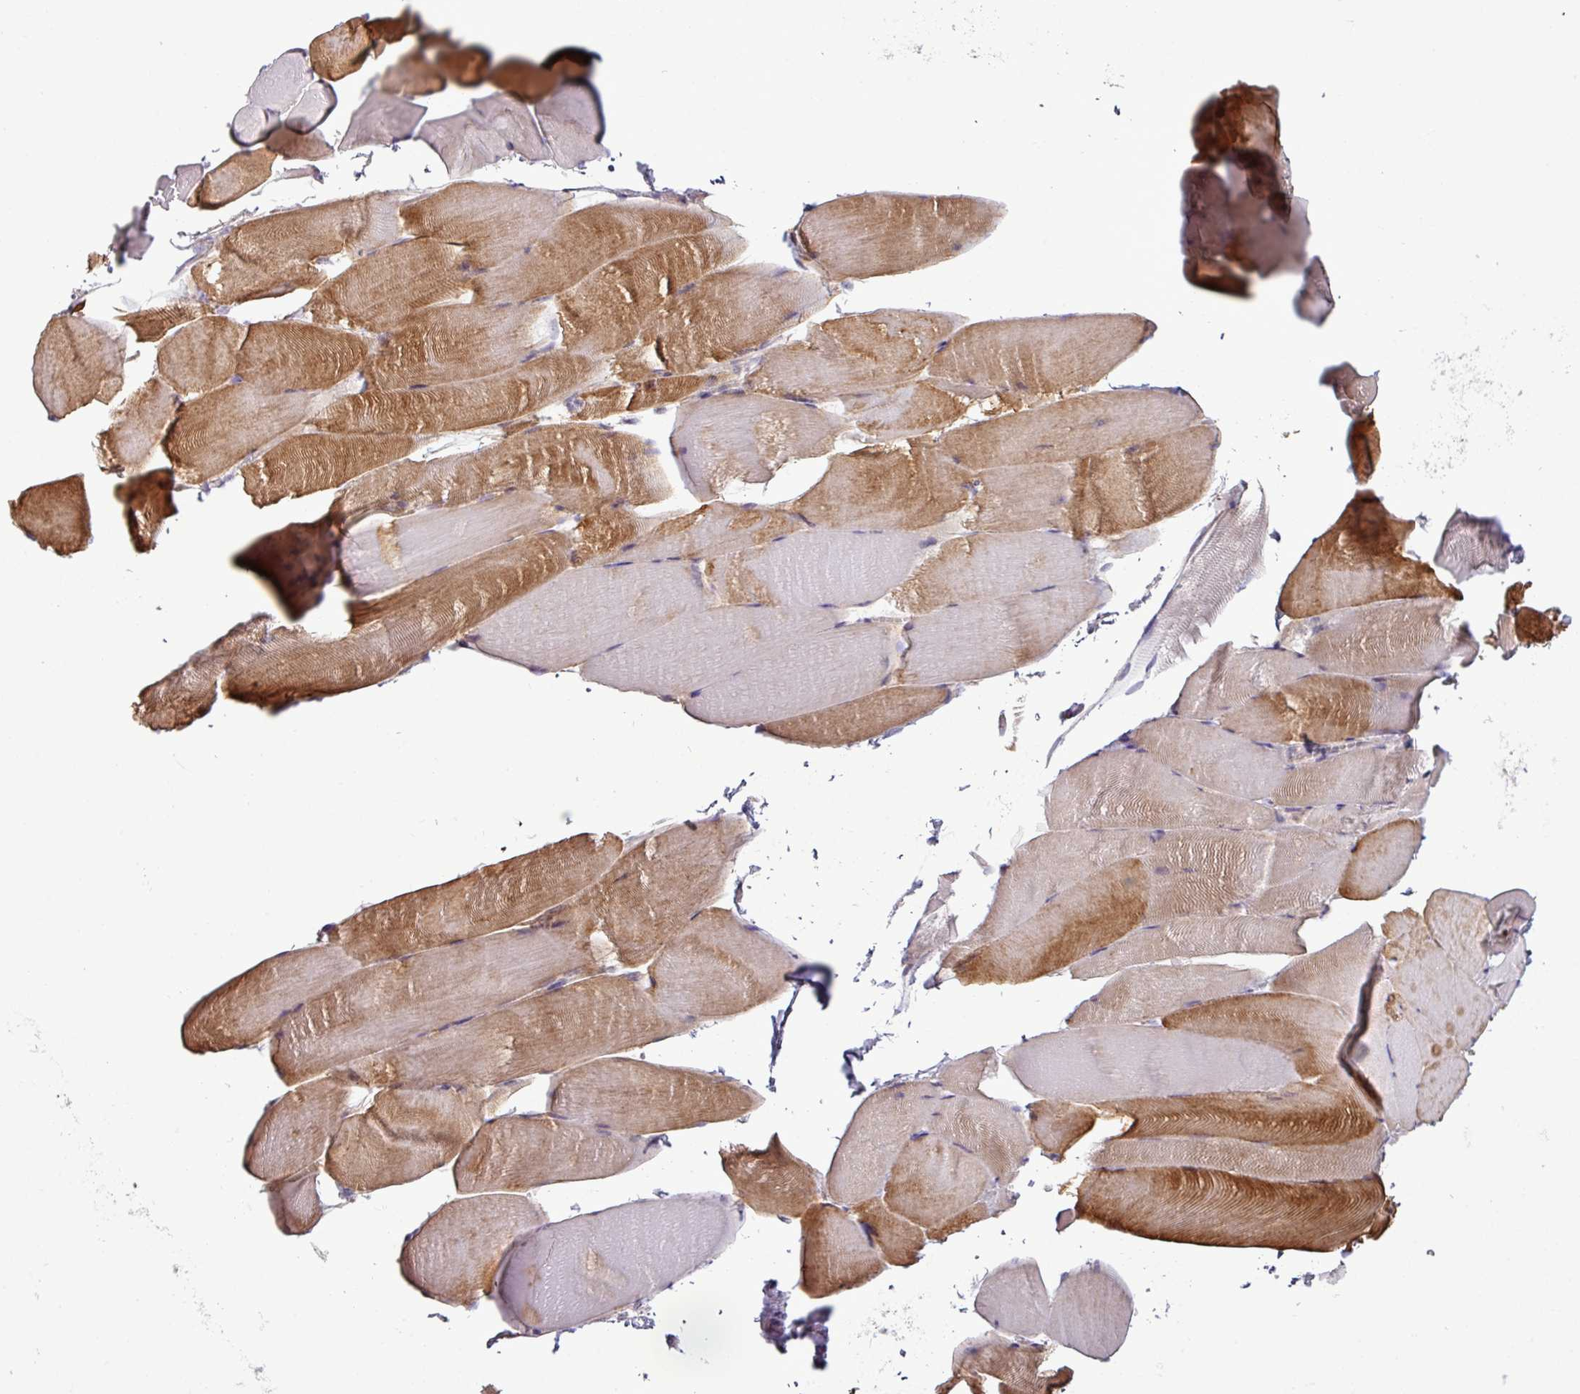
{"staining": {"intensity": "moderate", "quantity": "25%-75%", "location": "cytoplasmic/membranous"}, "tissue": "skeletal muscle", "cell_type": "Myocytes", "image_type": "normal", "snomed": [{"axis": "morphology", "description": "Normal tissue, NOS"}, {"axis": "topography", "description": "Skeletal muscle"}], "caption": "Immunohistochemical staining of benign skeletal muscle exhibits medium levels of moderate cytoplasmic/membranous expression in about 25%-75% of myocytes. The staining was performed using DAB (3,3'-diaminobenzidine), with brown indicating positive protein expression. Nuclei are stained blue with hematoxylin.", "gene": "GPT2", "patient": {"sex": "female", "age": 64}}